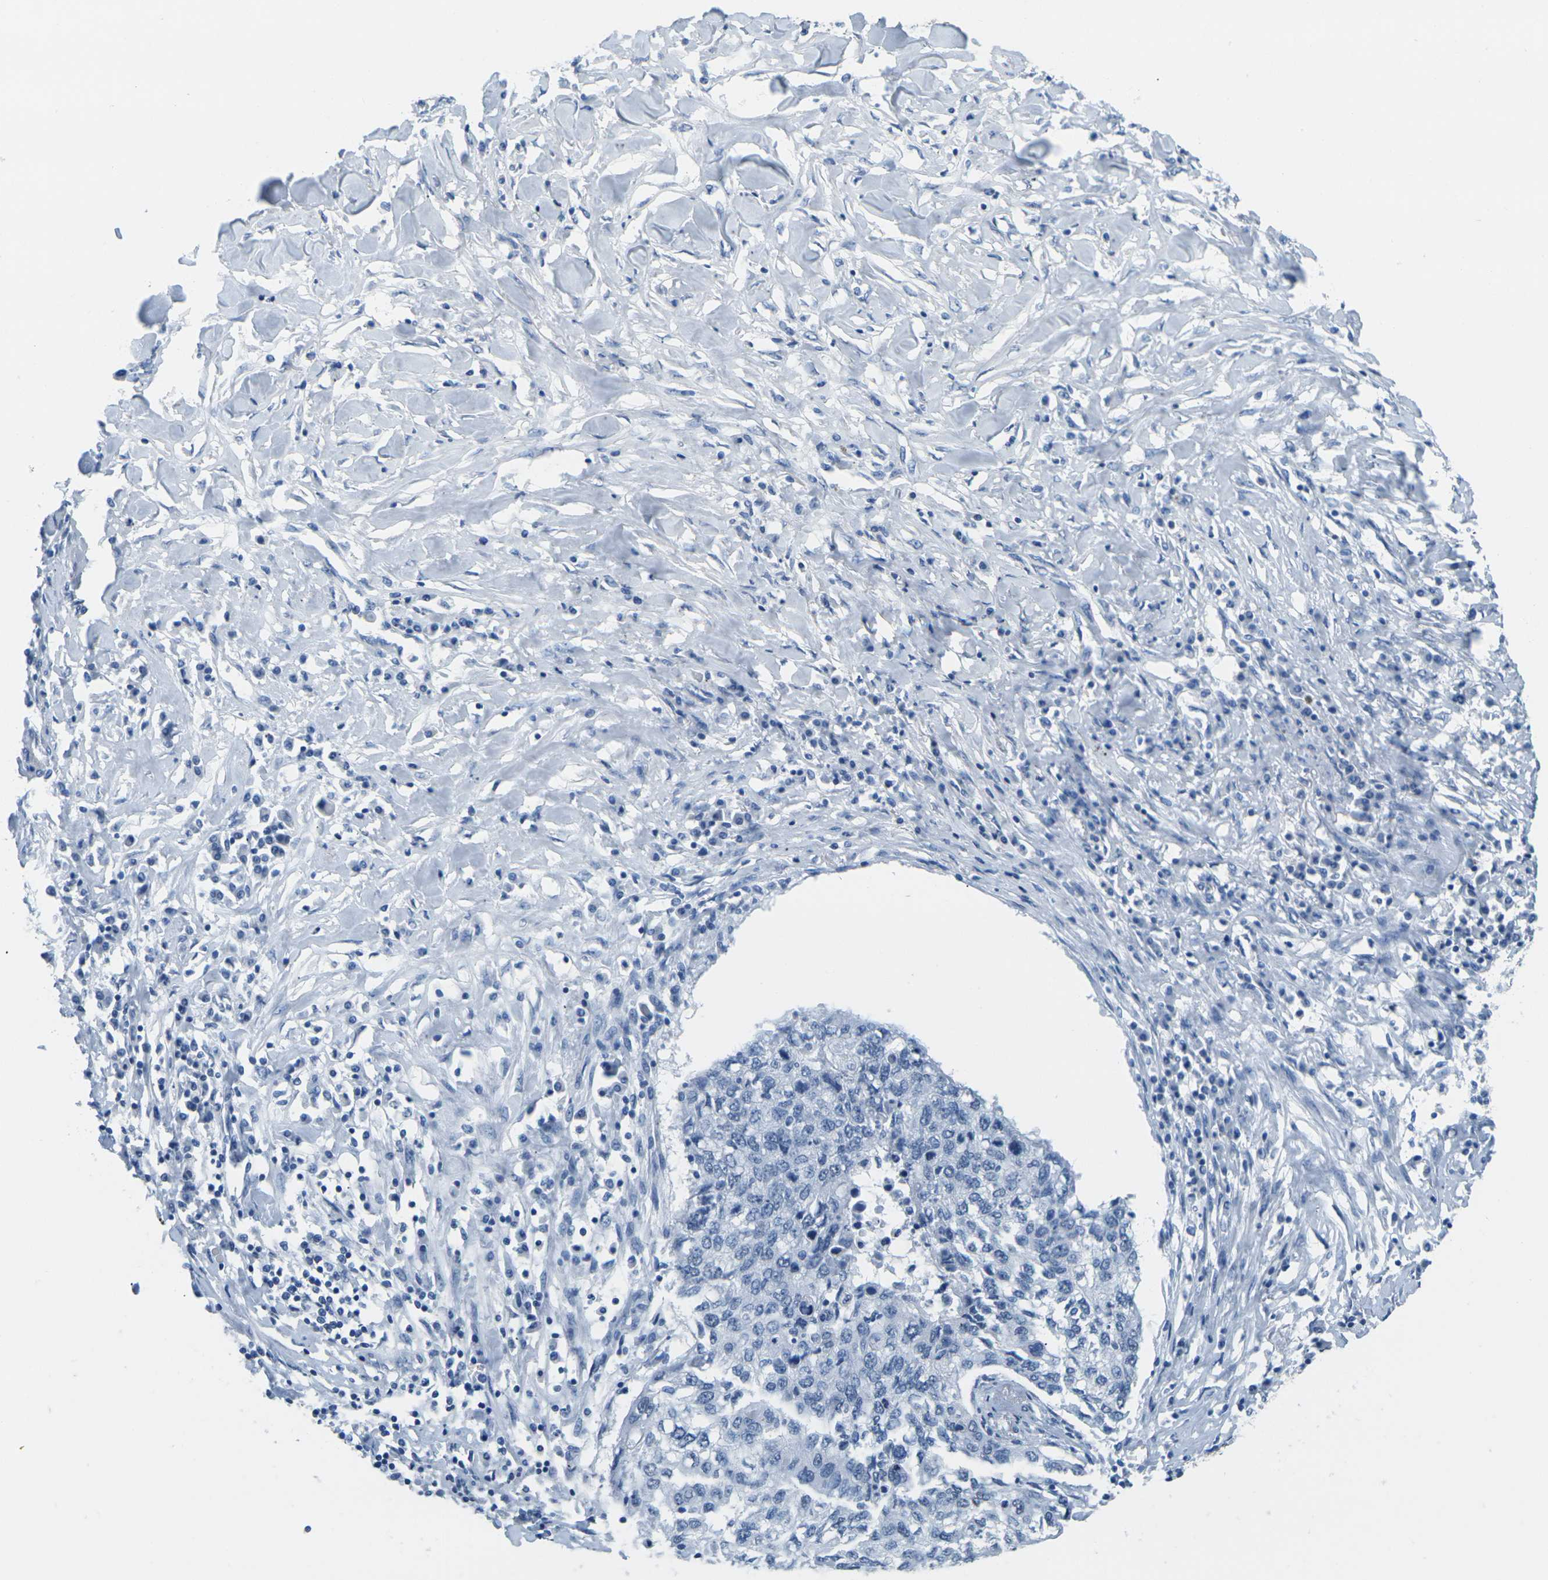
{"staining": {"intensity": "negative", "quantity": "none", "location": "none"}, "tissue": "lung cancer", "cell_type": "Tumor cells", "image_type": "cancer", "snomed": [{"axis": "morphology", "description": "Squamous cell carcinoma, NOS"}, {"axis": "topography", "description": "Lung"}], "caption": "This image is of lung squamous cell carcinoma stained with immunohistochemistry to label a protein in brown with the nuclei are counter-stained blue. There is no expression in tumor cells. (IHC, brightfield microscopy, high magnification).", "gene": "CTAG1A", "patient": {"sex": "female", "age": 63}}